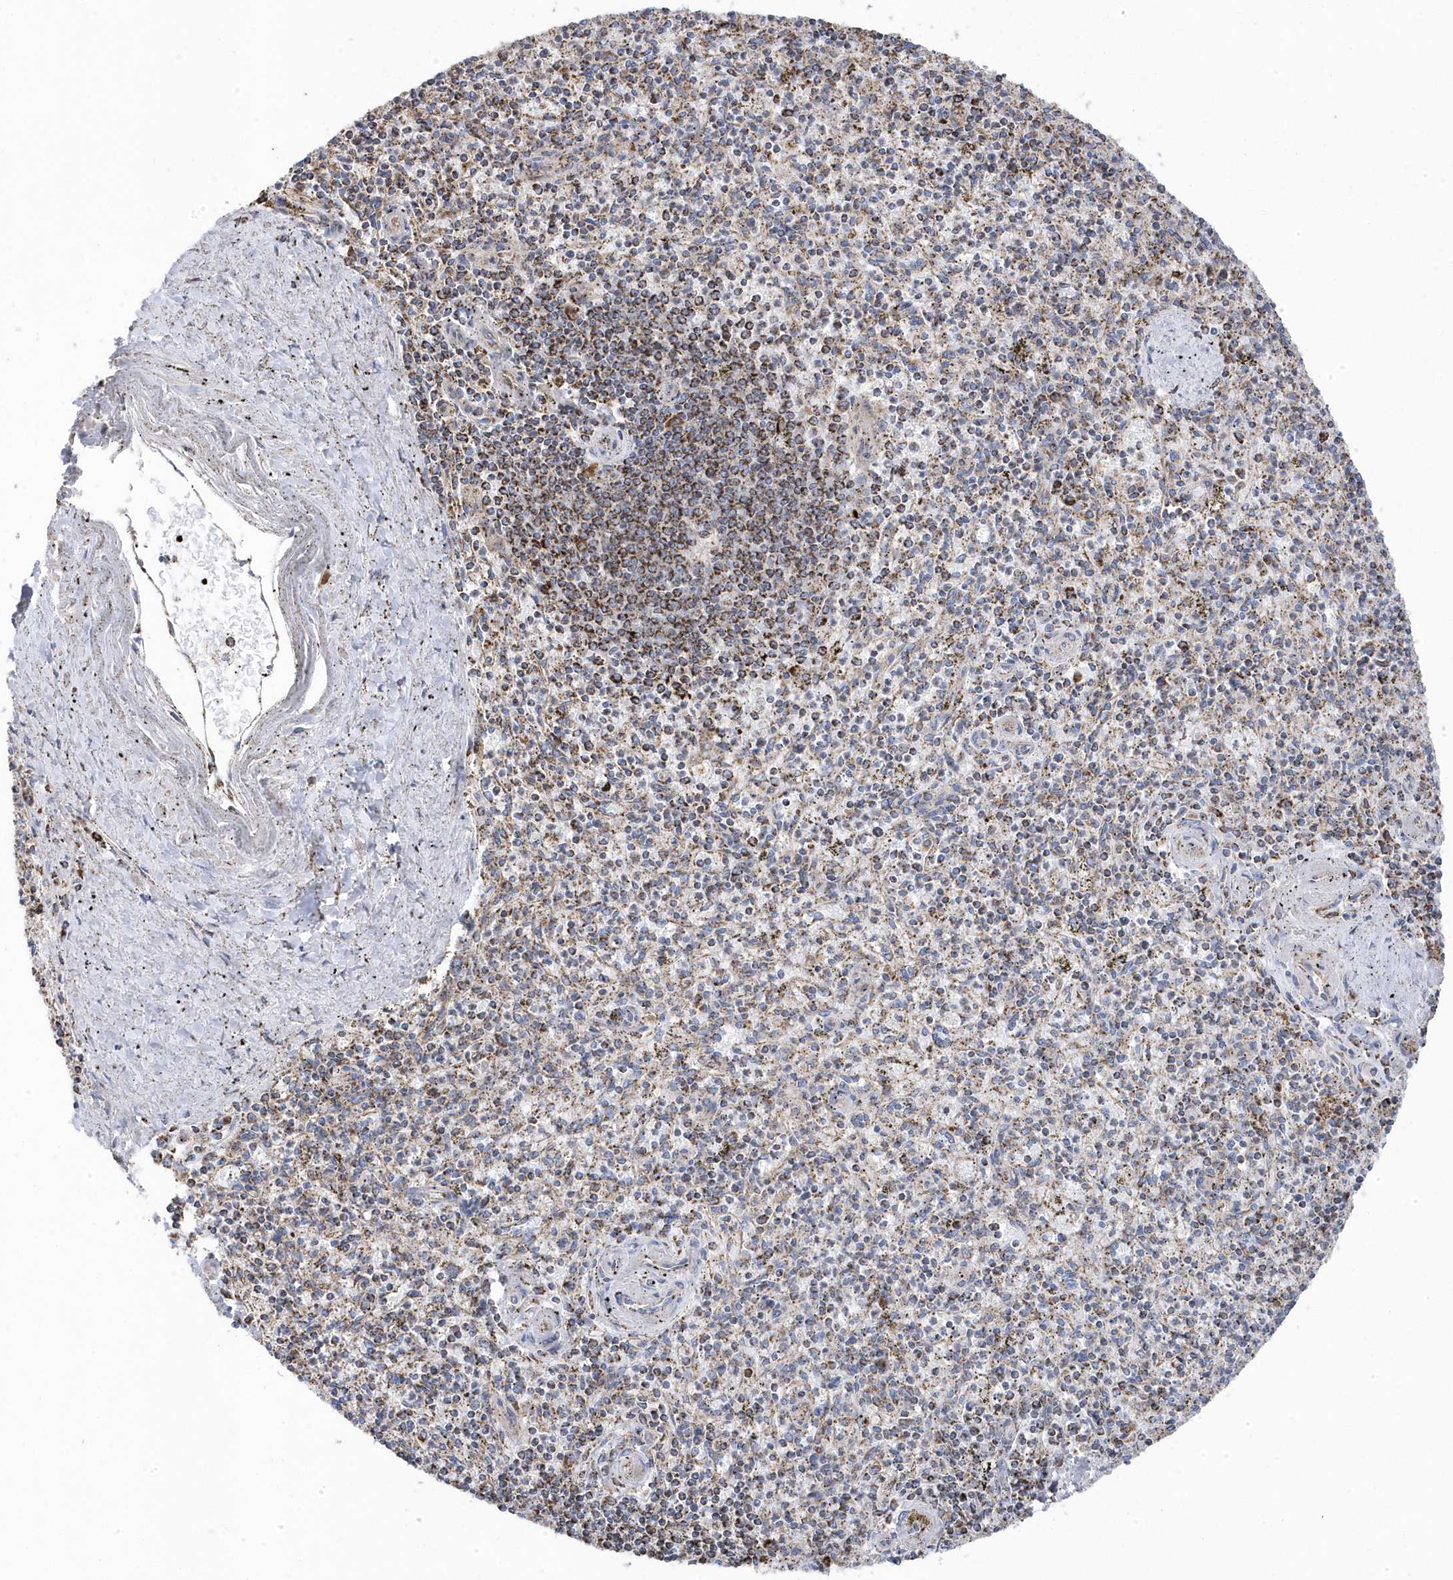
{"staining": {"intensity": "moderate", "quantity": "25%-75%", "location": "cytoplasmic/membranous"}, "tissue": "spleen", "cell_type": "Cells in red pulp", "image_type": "normal", "snomed": [{"axis": "morphology", "description": "Normal tissue, NOS"}, {"axis": "topography", "description": "Spleen"}], "caption": "Cells in red pulp demonstrate moderate cytoplasmic/membranous positivity in approximately 25%-75% of cells in benign spleen.", "gene": "GTPBP8", "patient": {"sex": "male", "age": 72}}